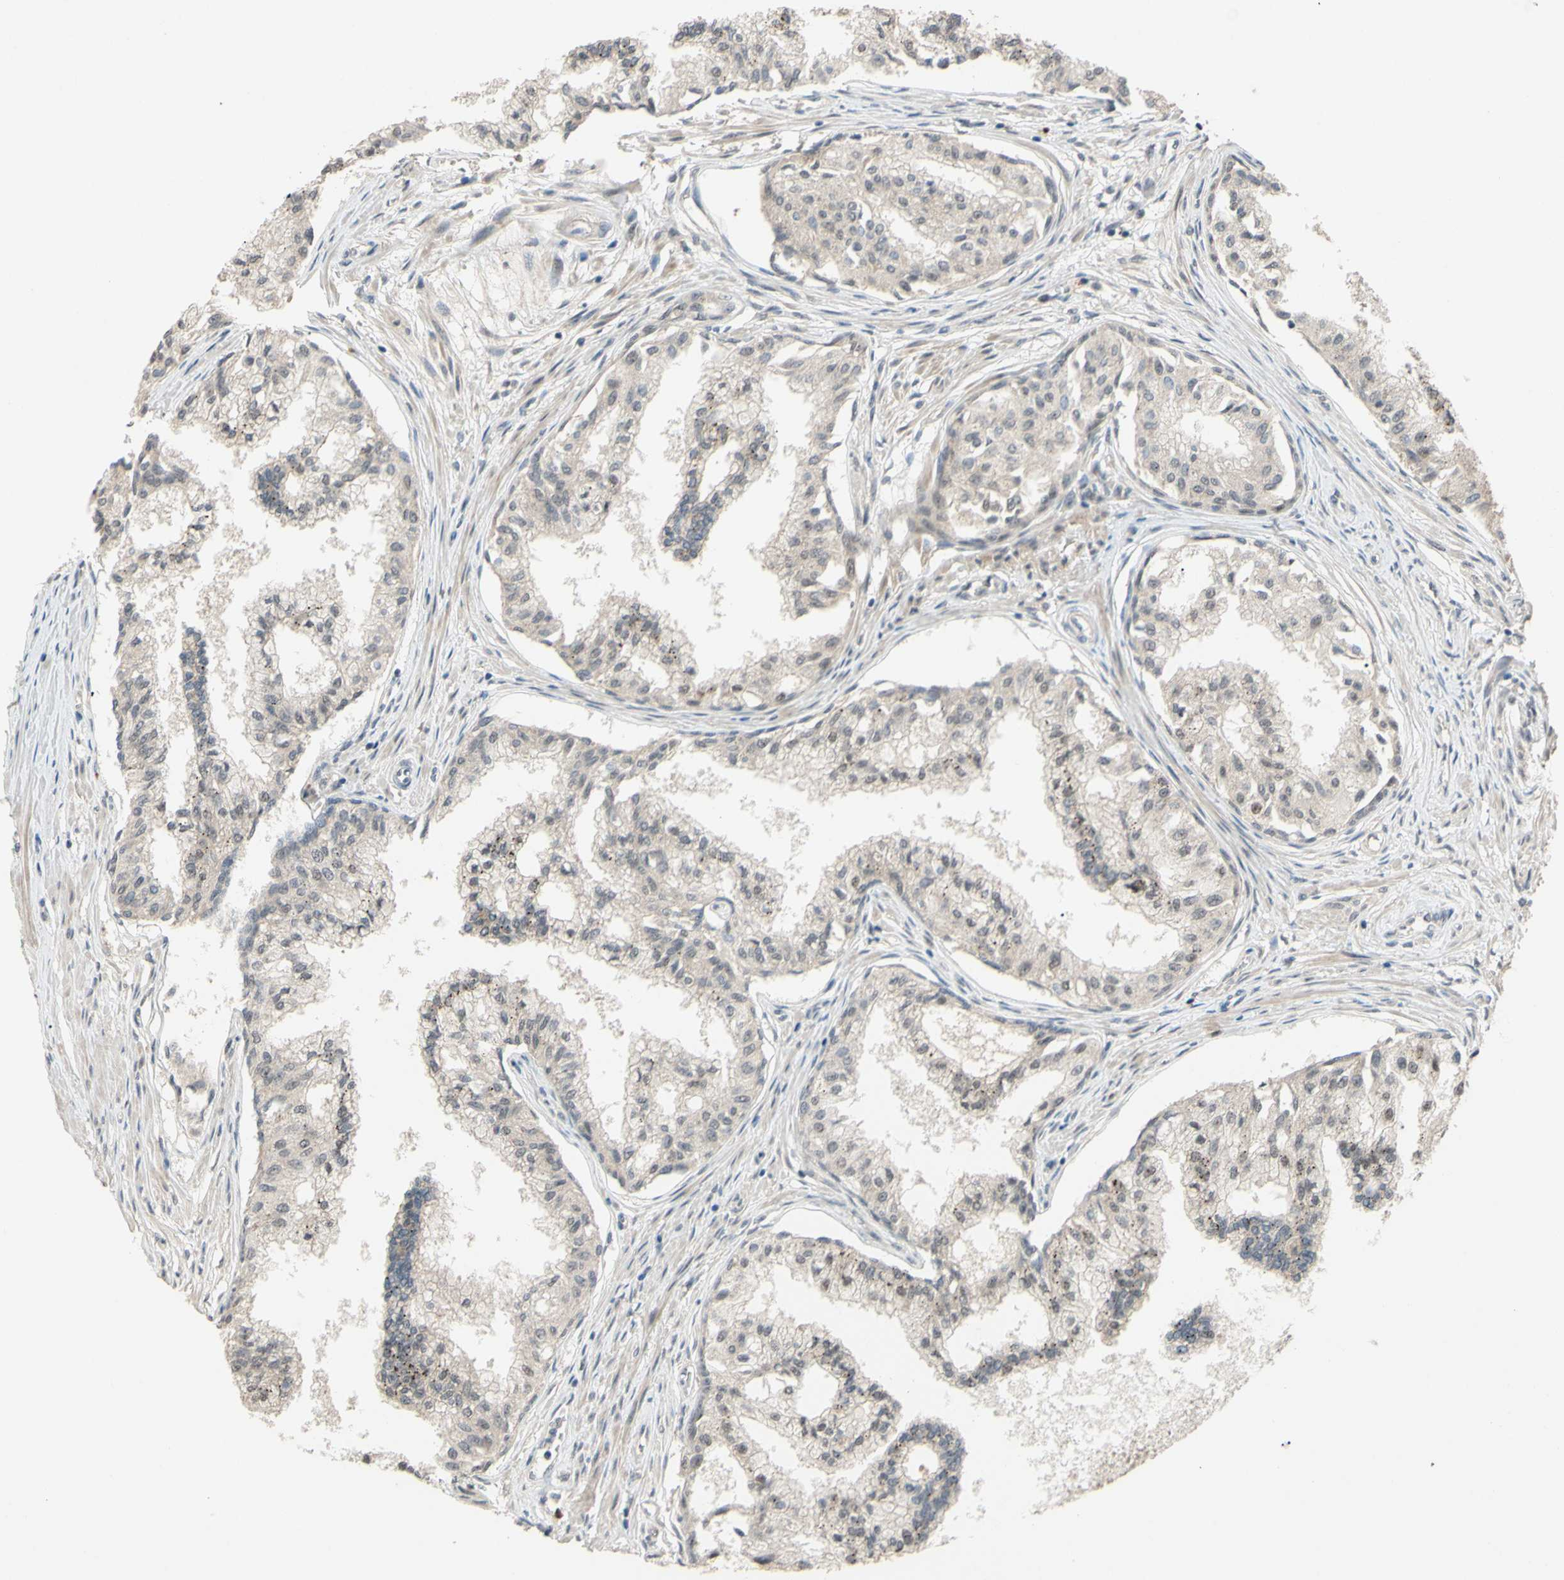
{"staining": {"intensity": "weak", "quantity": "25%-75%", "location": "cytoplasmic/membranous"}, "tissue": "prostate", "cell_type": "Glandular cells", "image_type": "normal", "snomed": [{"axis": "morphology", "description": "Normal tissue, NOS"}, {"axis": "topography", "description": "Prostate"}, {"axis": "topography", "description": "Seminal veicle"}], "caption": "High-power microscopy captured an immunohistochemistry image of unremarkable prostate, revealing weak cytoplasmic/membranous expression in approximately 25%-75% of glandular cells. (DAB (3,3'-diaminobenzidine) = brown stain, brightfield microscopy at high magnification).", "gene": "ALK", "patient": {"sex": "male", "age": 60}}